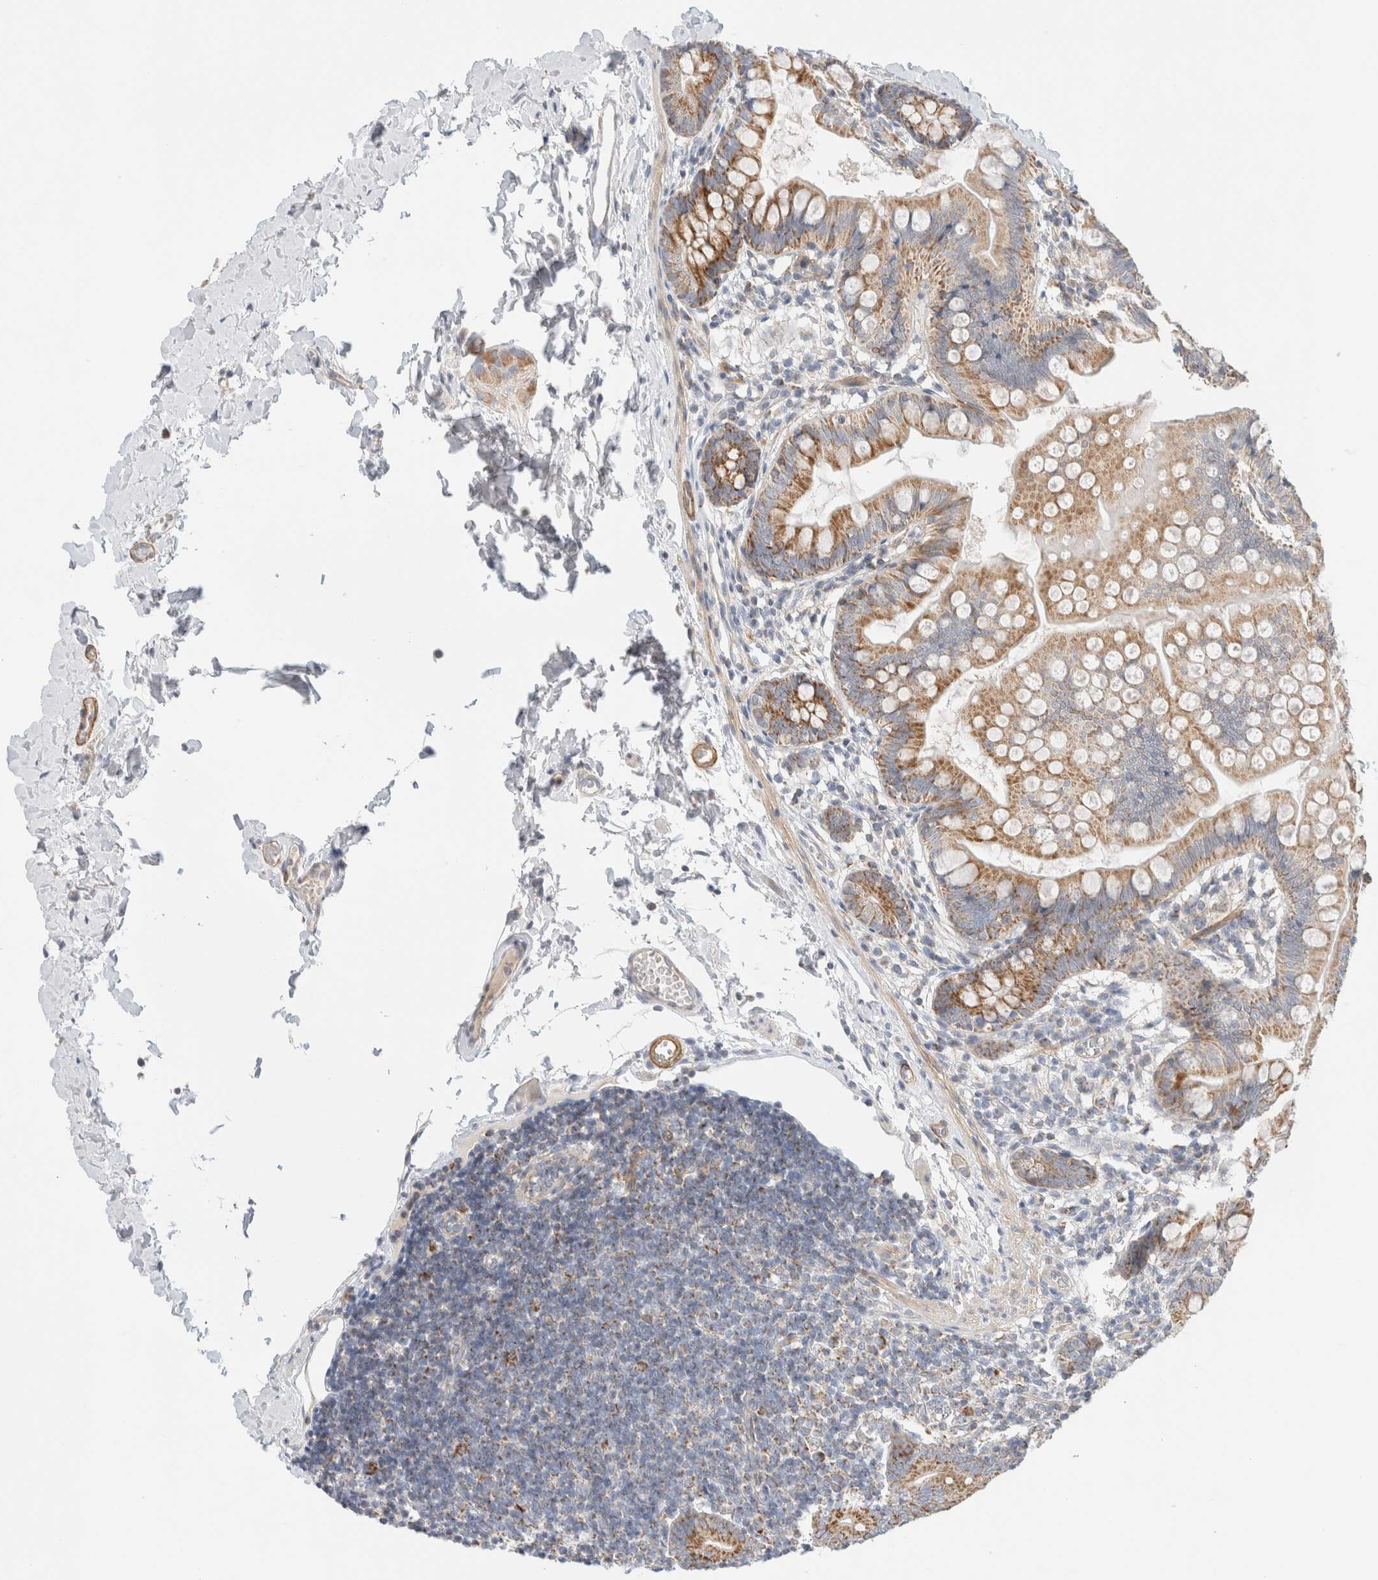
{"staining": {"intensity": "moderate", "quantity": ">75%", "location": "cytoplasmic/membranous"}, "tissue": "small intestine", "cell_type": "Glandular cells", "image_type": "normal", "snomed": [{"axis": "morphology", "description": "Normal tissue, NOS"}, {"axis": "topography", "description": "Small intestine"}], "caption": "A photomicrograph of human small intestine stained for a protein exhibits moderate cytoplasmic/membranous brown staining in glandular cells.", "gene": "MRM3", "patient": {"sex": "male", "age": 7}}